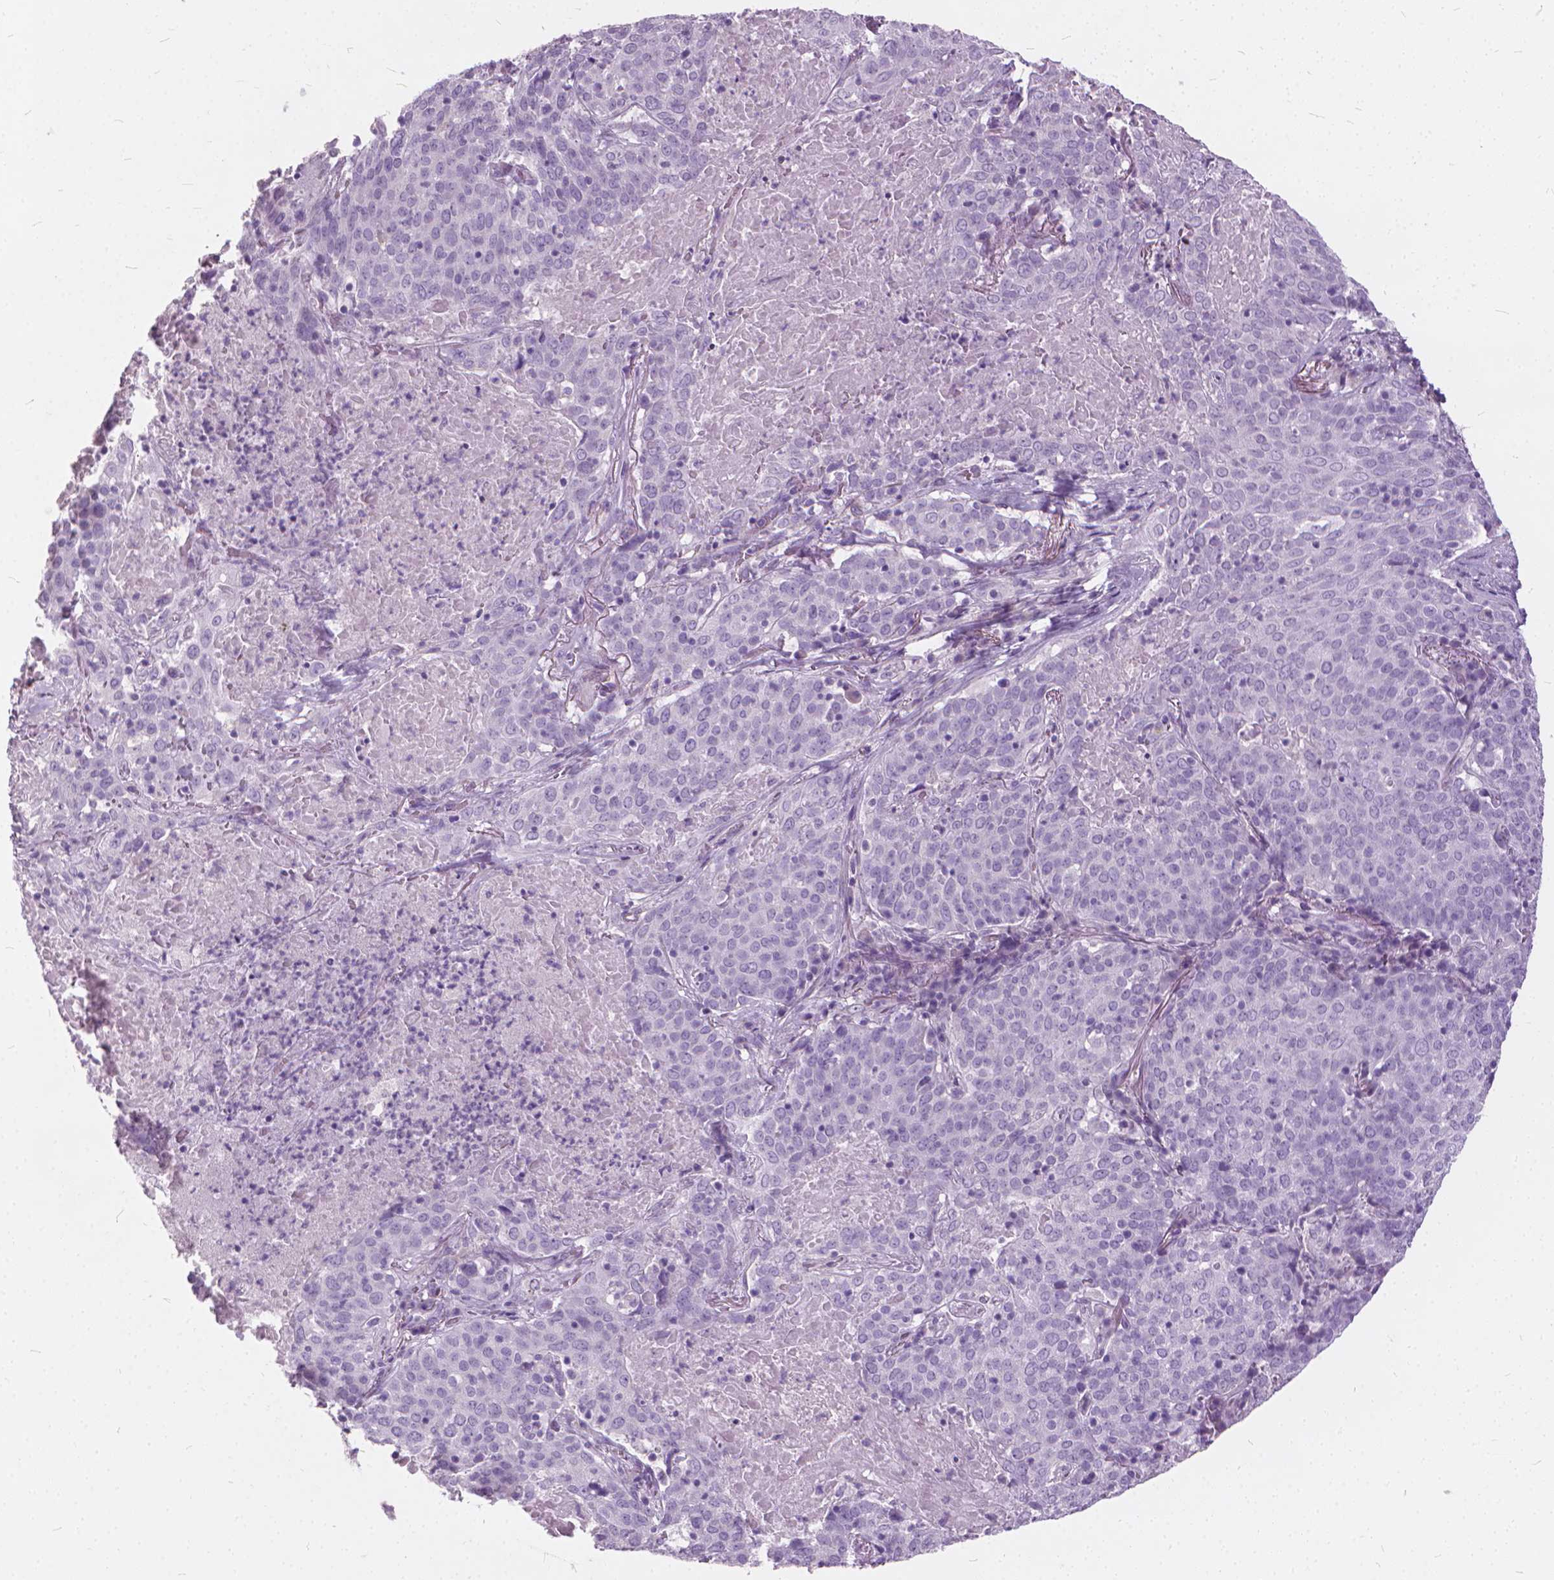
{"staining": {"intensity": "negative", "quantity": "none", "location": "none"}, "tissue": "lung cancer", "cell_type": "Tumor cells", "image_type": "cancer", "snomed": [{"axis": "morphology", "description": "Squamous cell carcinoma, NOS"}, {"axis": "topography", "description": "Lung"}], "caption": "Immunohistochemical staining of human lung squamous cell carcinoma exhibits no significant positivity in tumor cells.", "gene": "DNM1", "patient": {"sex": "male", "age": 82}}